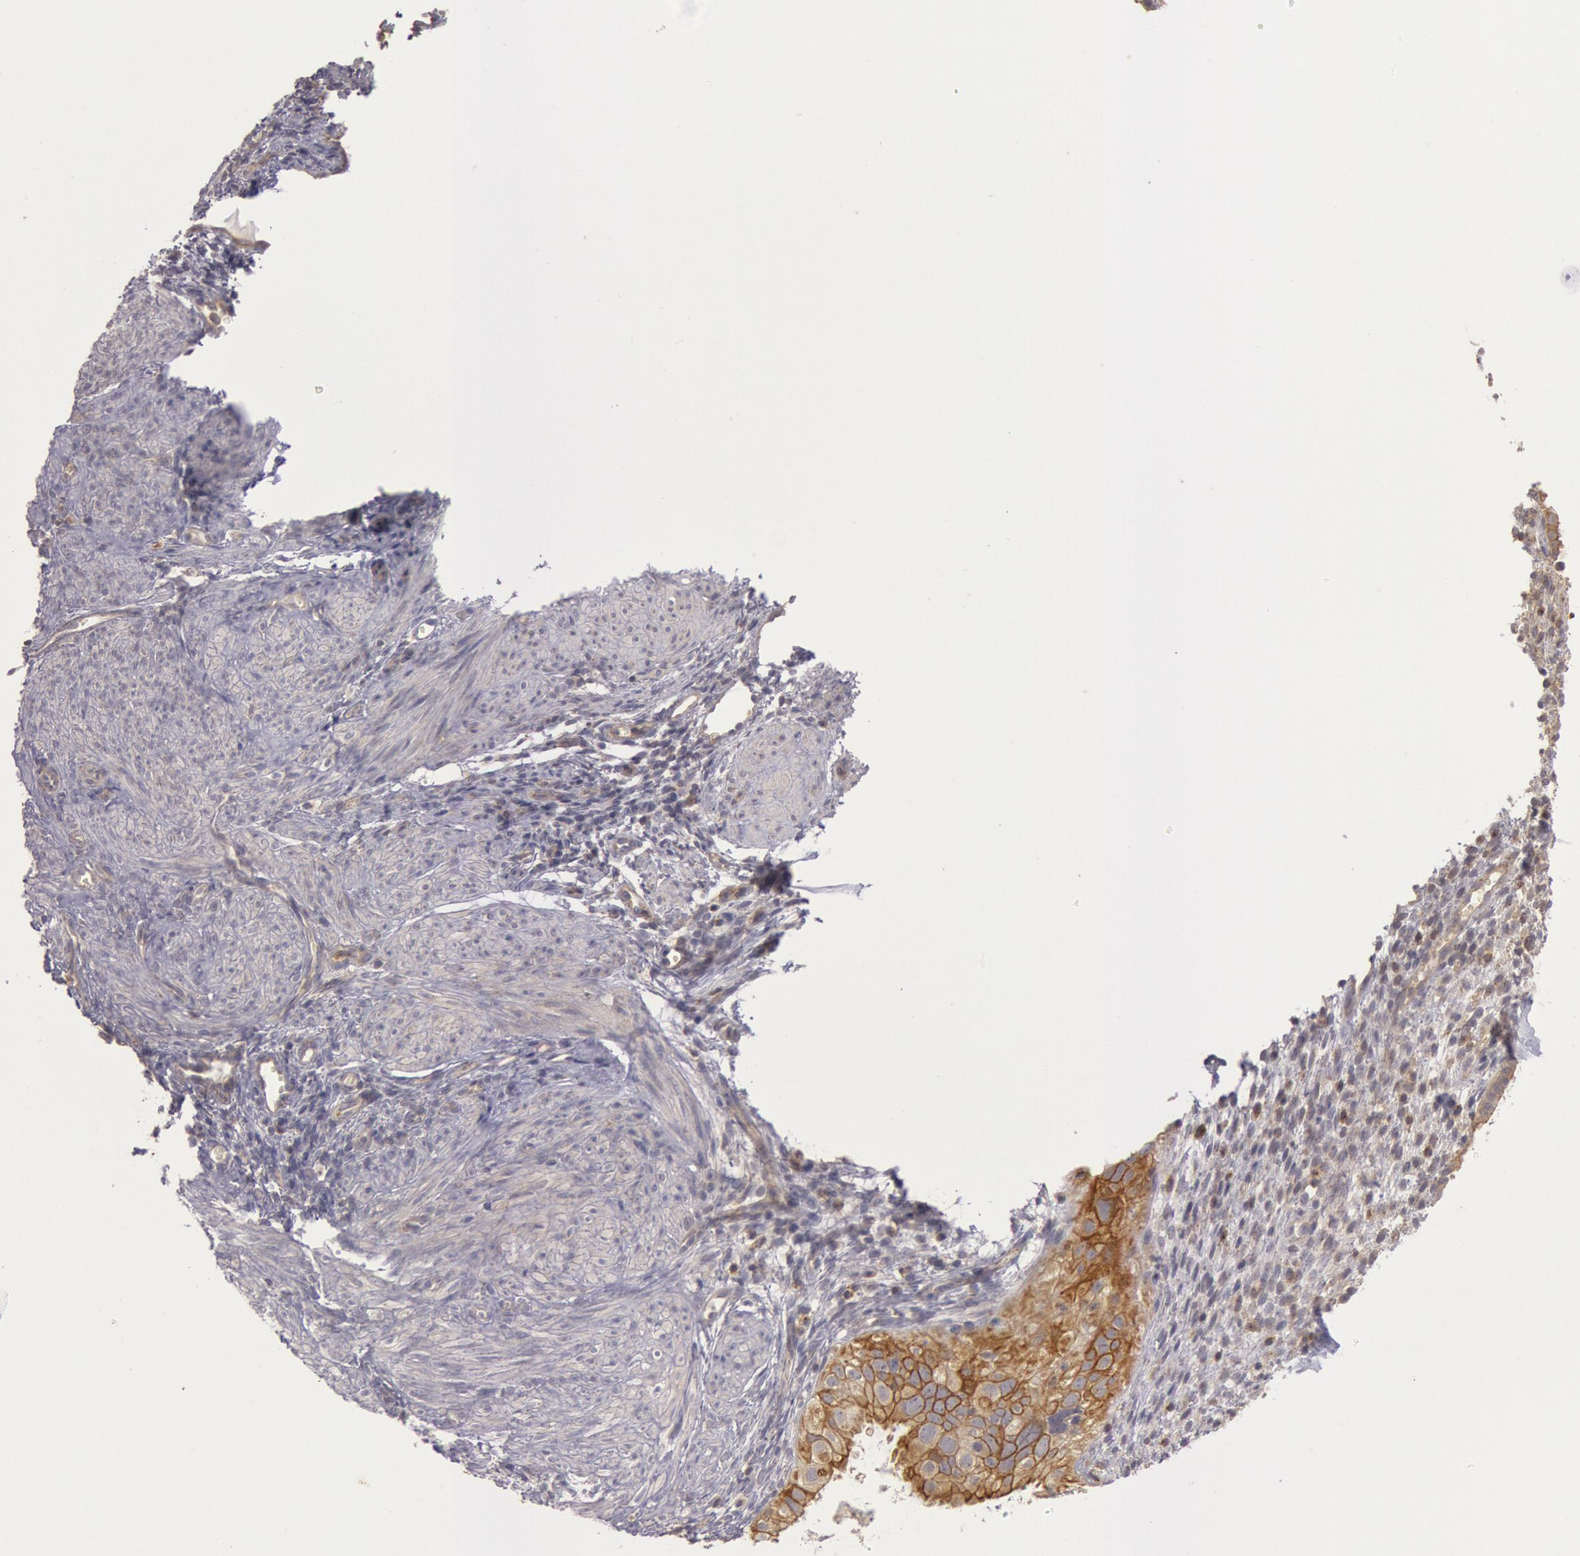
{"staining": {"intensity": "weak", "quantity": "<25%", "location": "cytoplasmic/membranous"}, "tissue": "endometrium", "cell_type": "Cells in endometrial stroma", "image_type": "normal", "snomed": [{"axis": "morphology", "description": "Normal tissue, NOS"}, {"axis": "topography", "description": "Endometrium"}], "caption": "High power microscopy micrograph of an IHC micrograph of unremarkable endometrium, revealing no significant staining in cells in endometrial stroma.", "gene": "PLA2G6", "patient": {"sex": "female", "age": 72}}